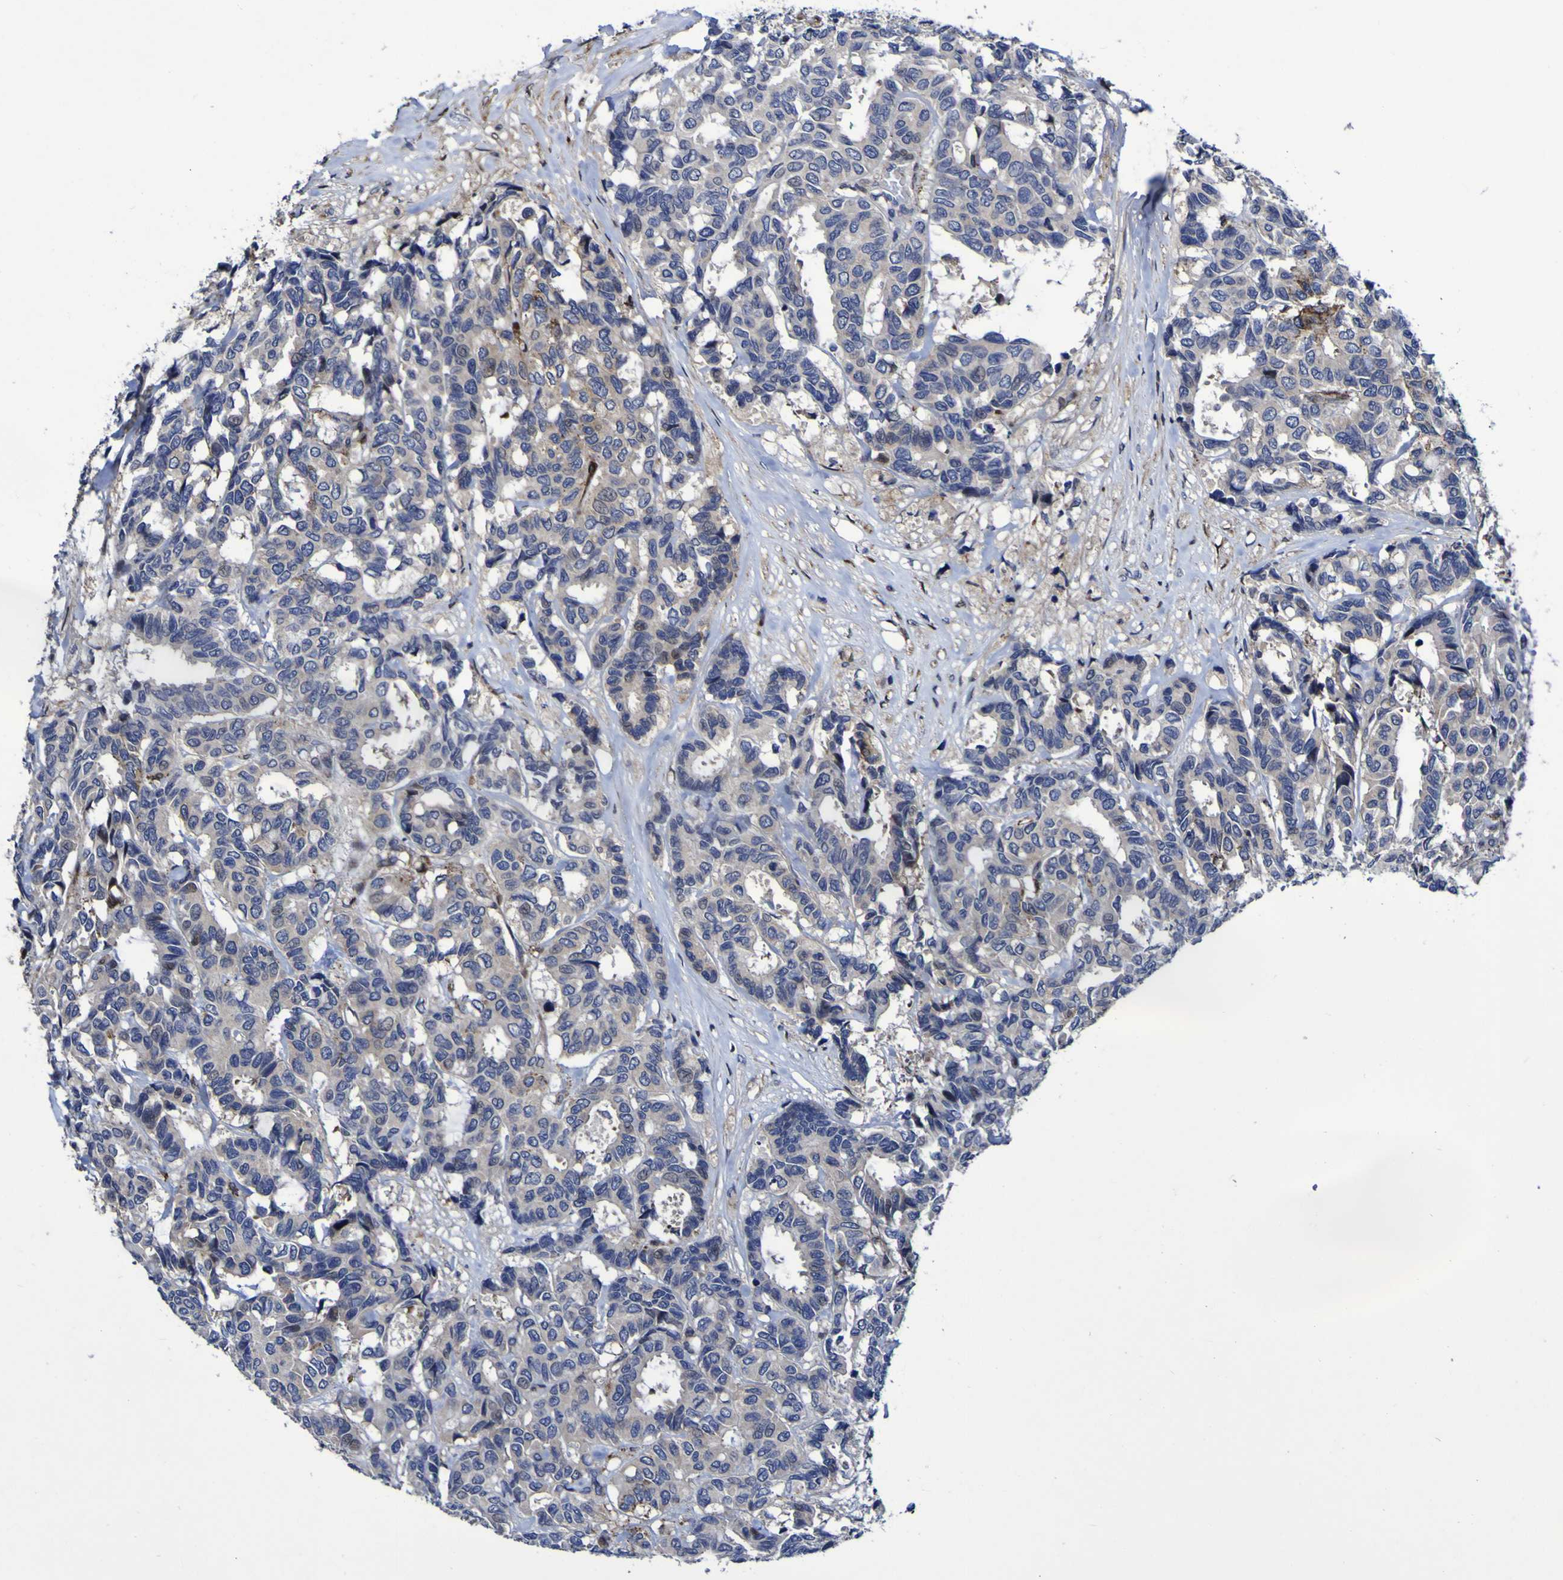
{"staining": {"intensity": "negative", "quantity": "none", "location": "none"}, "tissue": "breast cancer", "cell_type": "Tumor cells", "image_type": "cancer", "snomed": [{"axis": "morphology", "description": "Duct carcinoma"}, {"axis": "topography", "description": "Breast"}], "caption": "Tumor cells are negative for brown protein staining in intraductal carcinoma (breast). (DAB (3,3'-diaminobenzidine) IHC with hematoxylin counter stain).", "gene": "MGLL", "patient": {"sex": "female", "age": 87}}